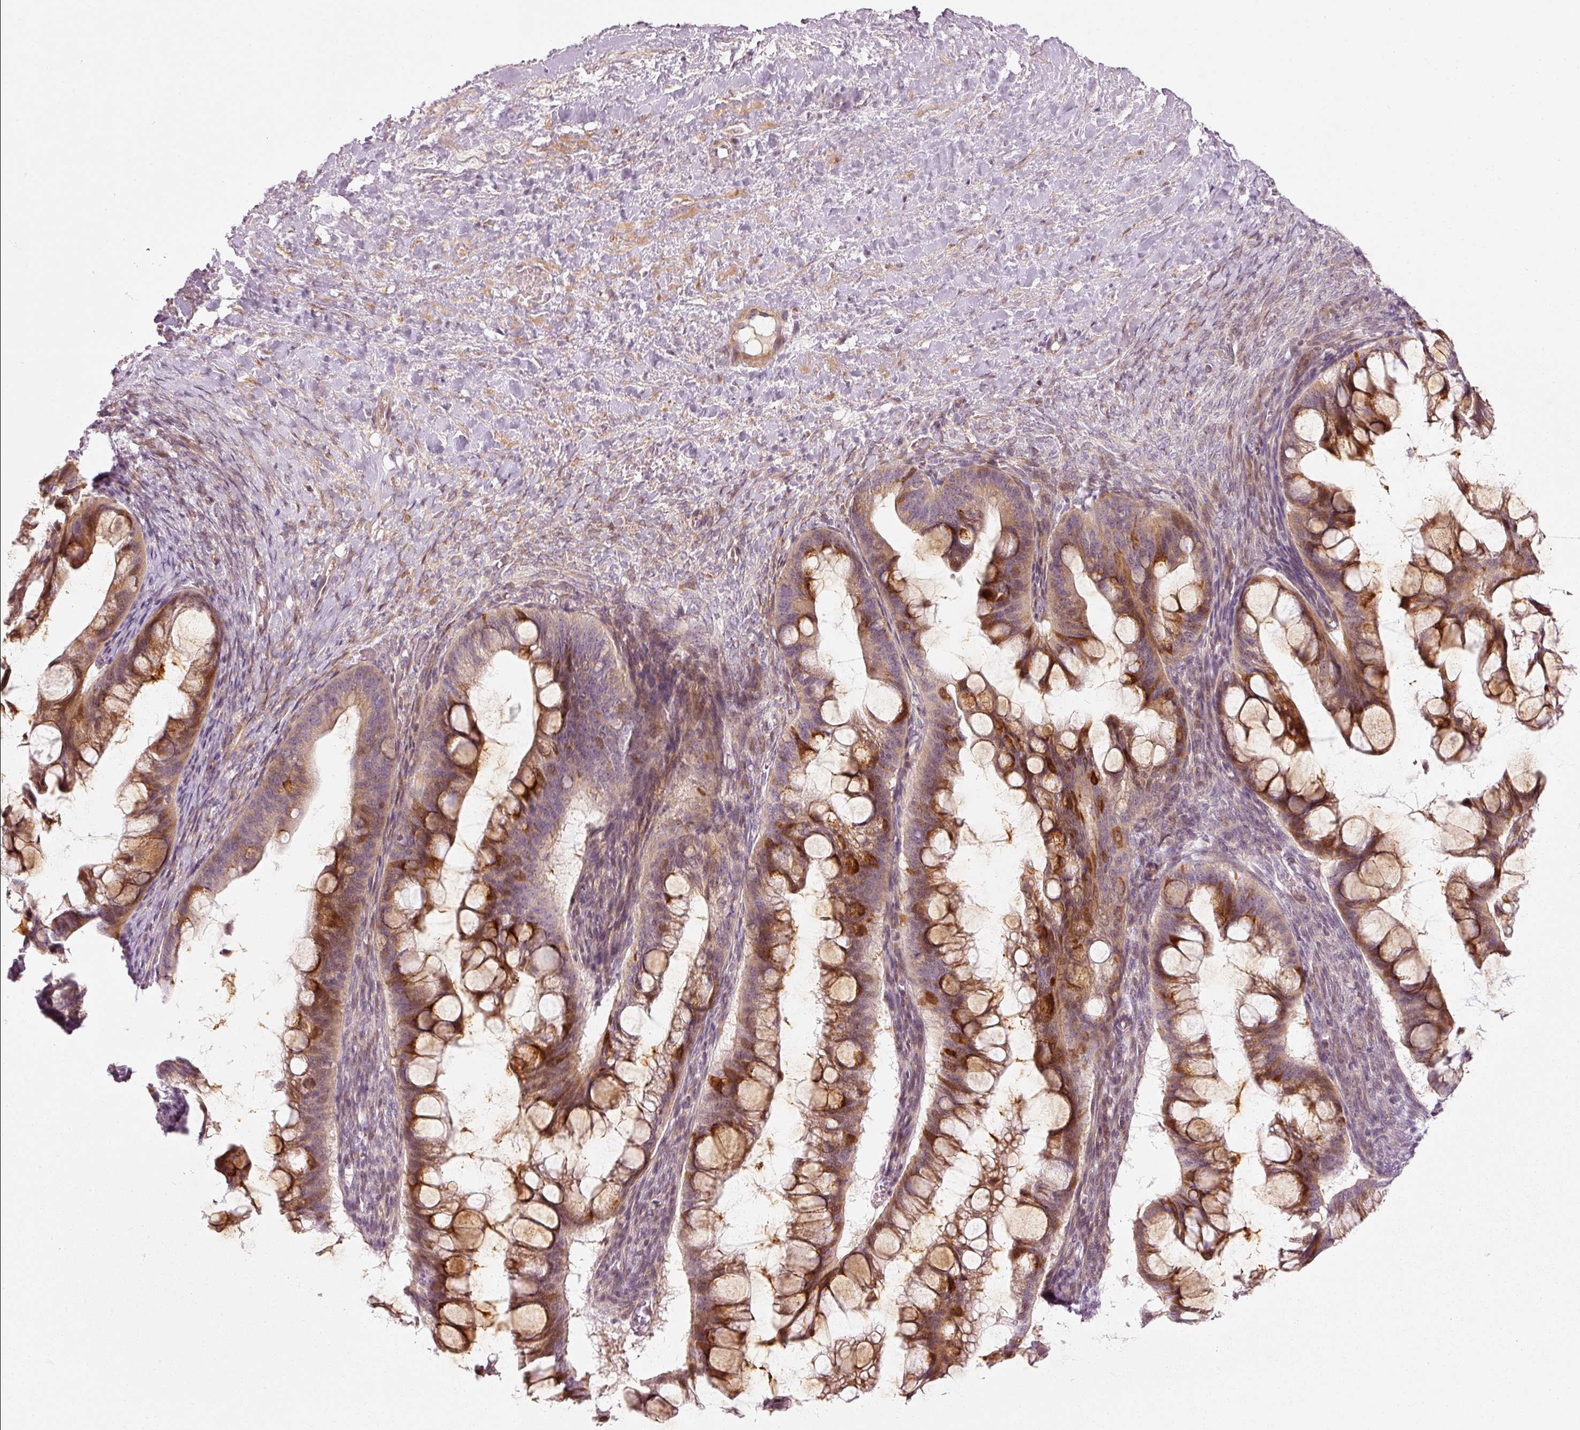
{"staining": {"intensity": "moderate", "quantity": "25%-75%", "location": "cytoplasmic/membranous"}, "tissue": "ovarian cancer", "cell_type": "Tumor cells", "image_type": "cancer", "snomed": [{"axis": "morphology", "description": "Cystadenocarcinoma, mucinous, NOS"}, {"axis": "topography", "description": "Ovary"}], "caption": "This is a histology image of IHC staining of ovarian cancer, which shows moderate expression in the cytoplasmic/membranous of tumor cells.", "gene": "SLC20A1", "patient": {"sex": "female", "age": 73}}